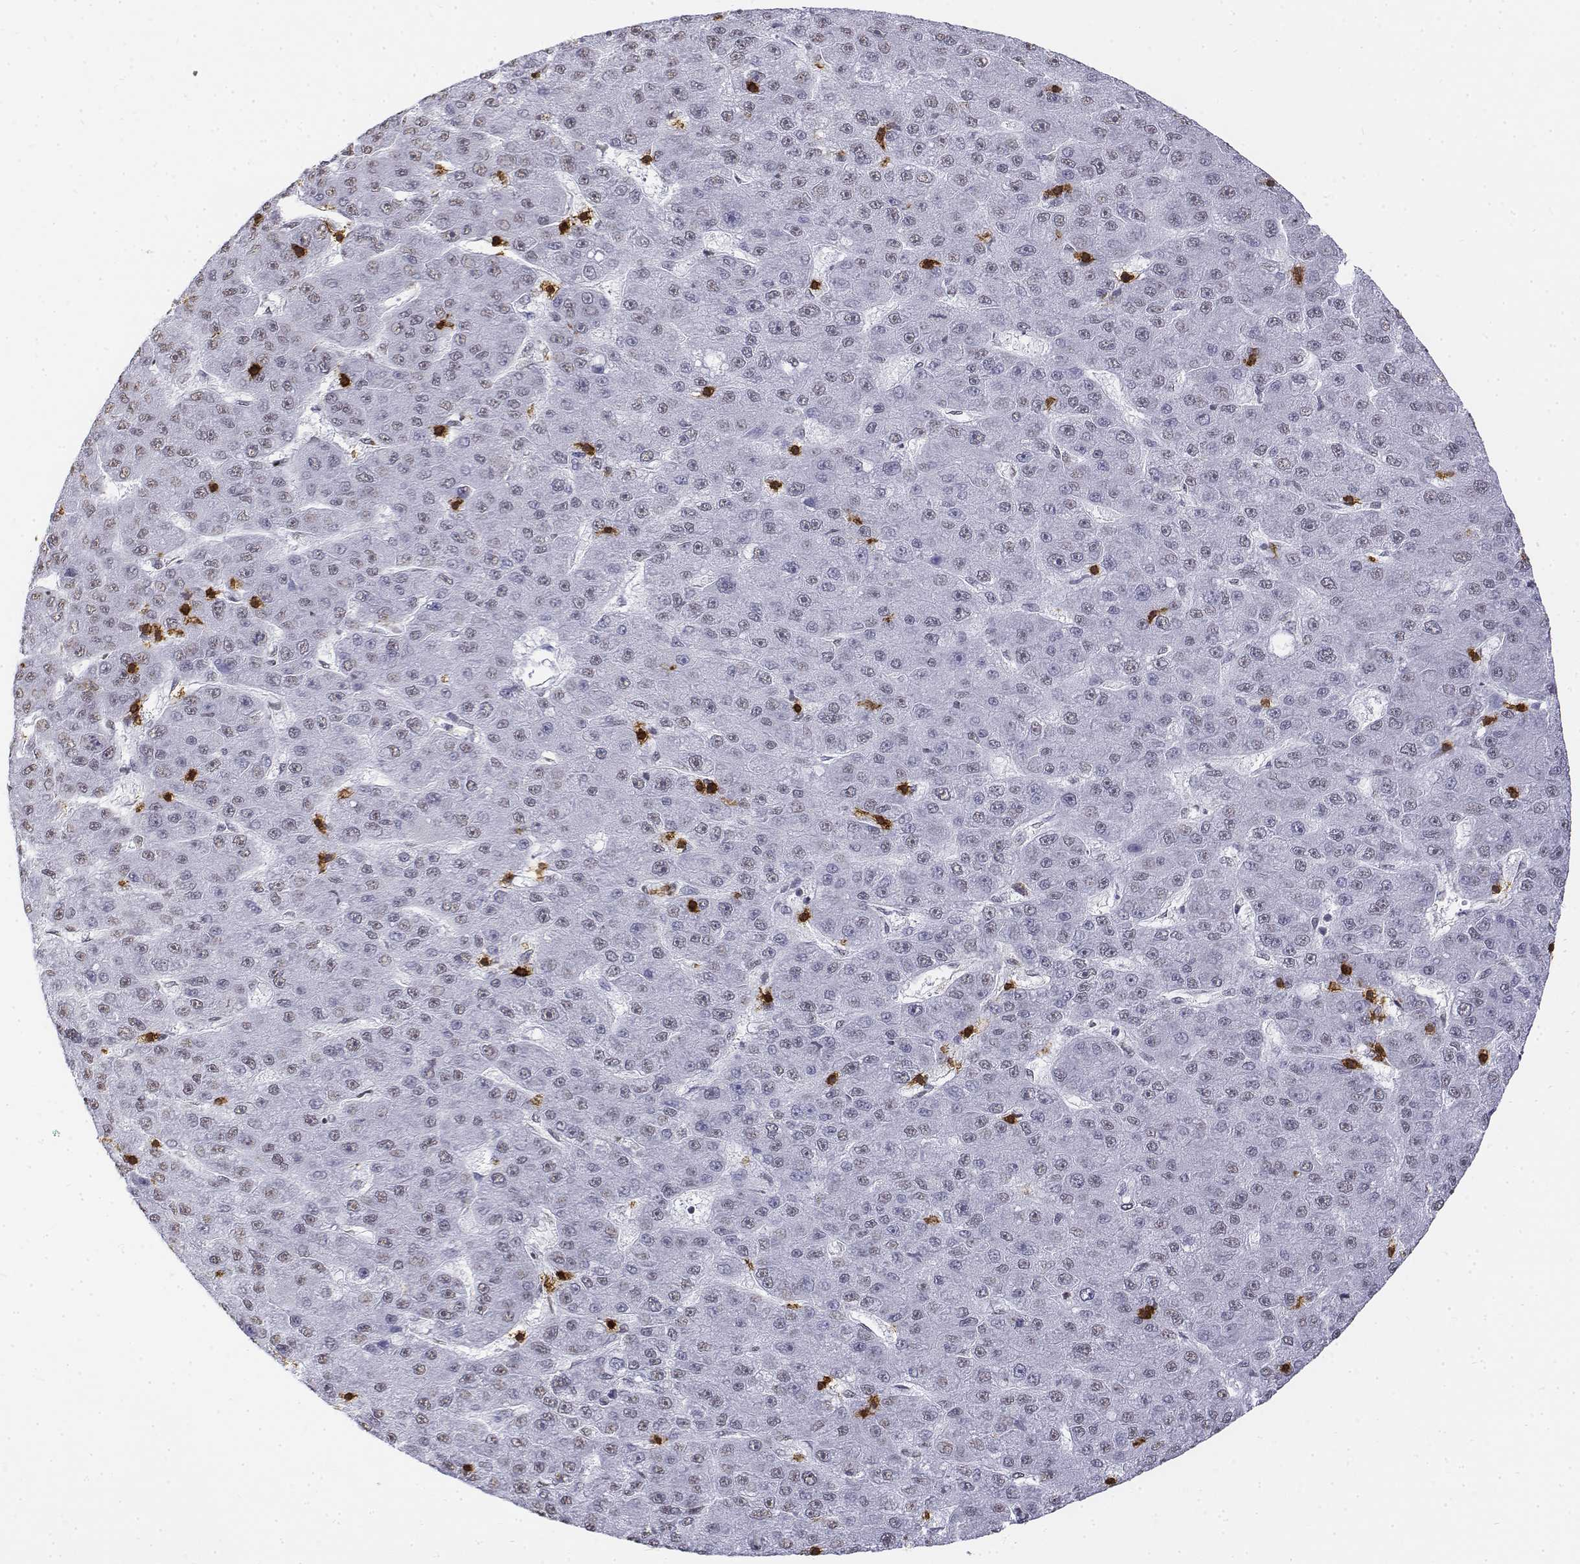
{"staining": {"intensity": "negative", "quantity": "none", "location": "none"}, "tissue": "liver cancer", "cell_type": "Tumor cells", "image_type": "cancer", "snomed": [{"axis": "morphology", "description": "Carcinoma, Hepatocellular, NOS"}, {"axis": "topography", "description": "Liver"}], "caption": "Human hepatocellular carcinoma (liver) stained for a protein using immunohistochemistry exhibits no expression in tumor cells.", "gene": "CD3E", "patient": {"sex": "male", "age": 67}}